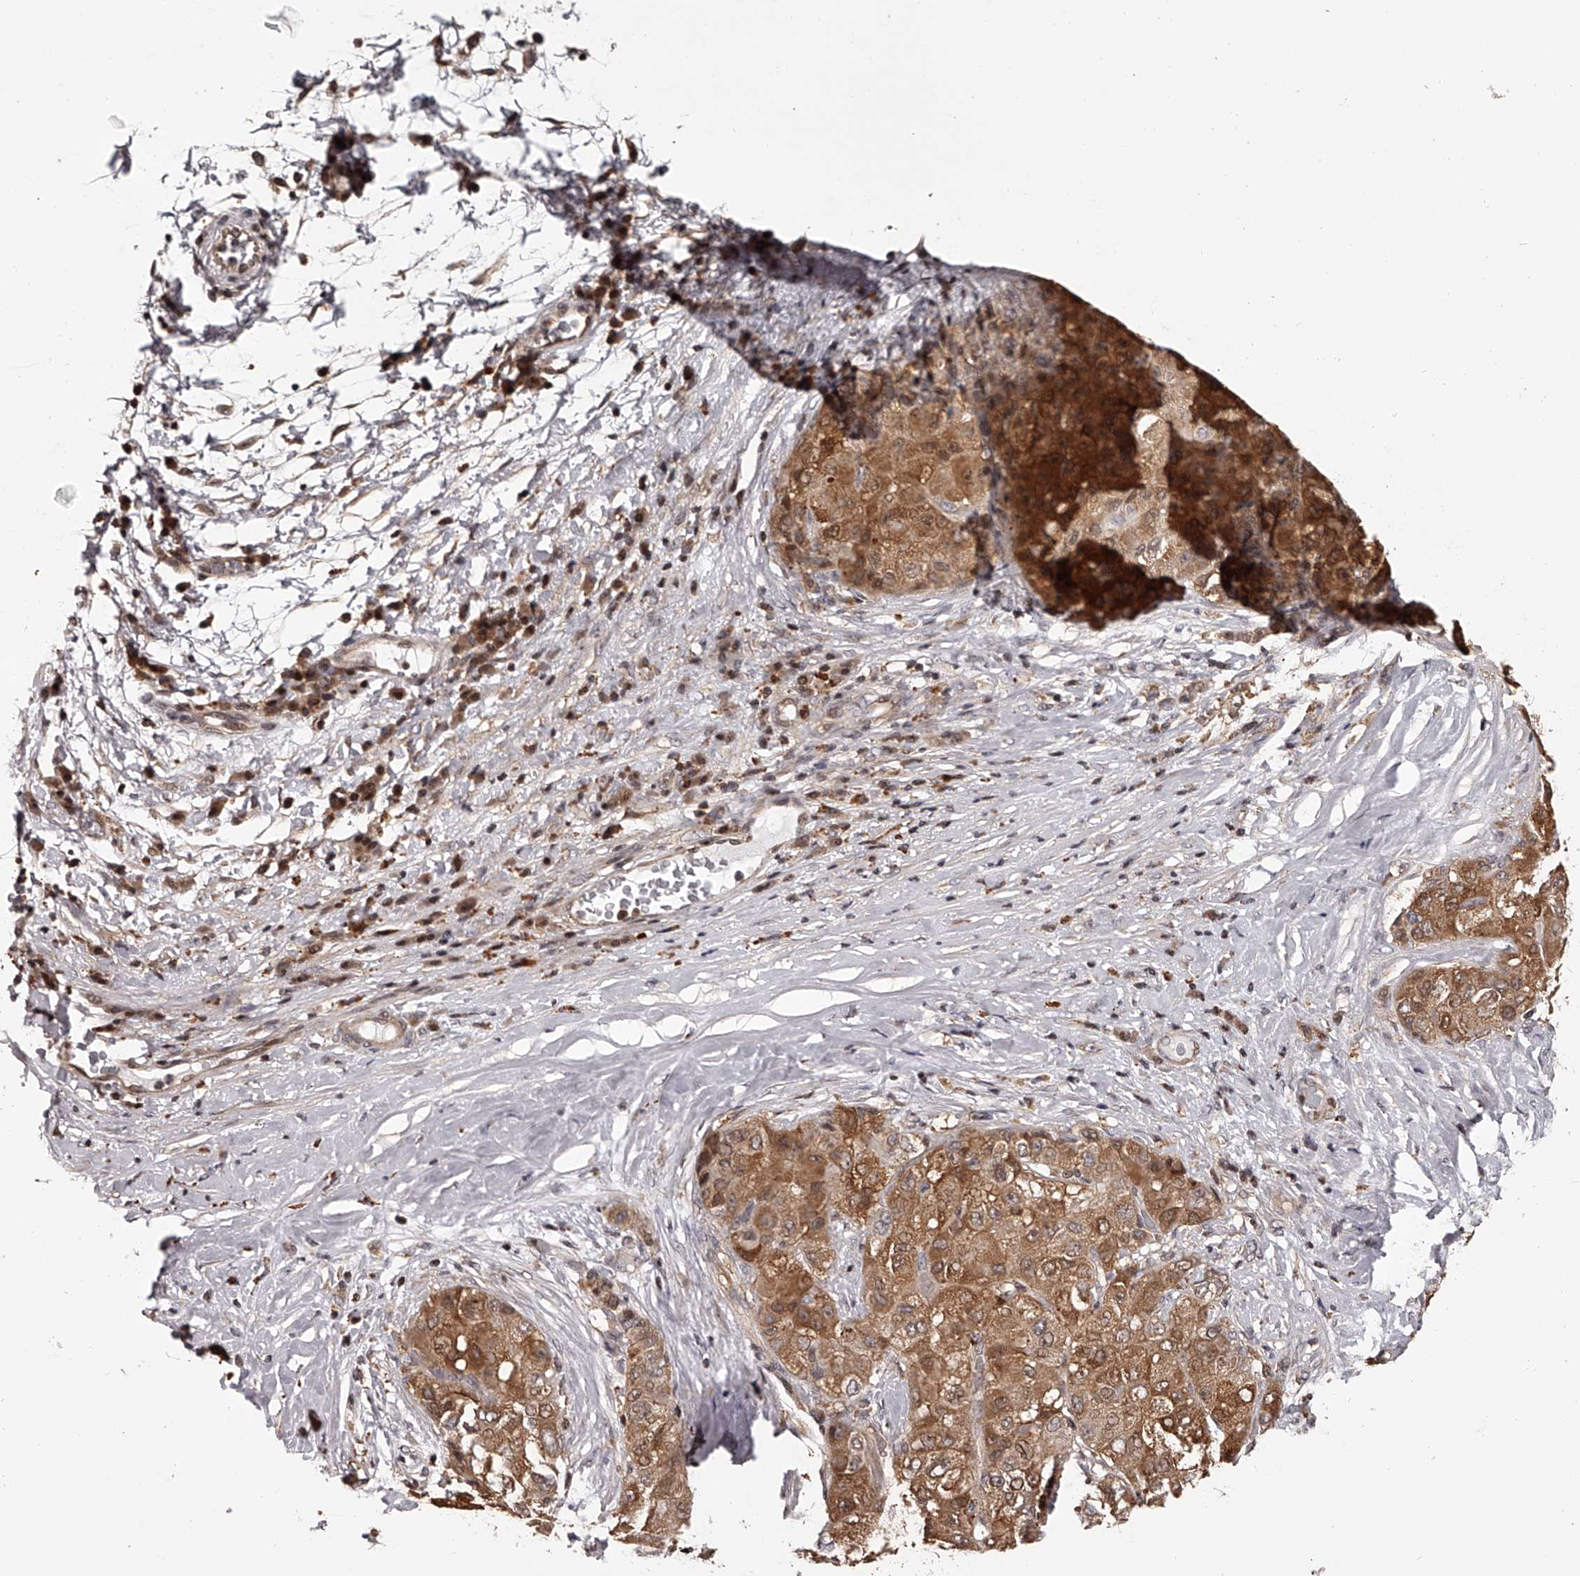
{"staining": {"intensity": "moderate", "quantity": "25%-75%", "location": "cytoplasmic/membranous"}, "tissue": "liver cancer", "cell_type": "Tumor cells", "image_type": "cancer", "snomed": [{"axis": "morphology", "description": "Carcinoma, Hepatocellular, NOS"}, {"axis": "topography", "description": "Liver"}], "caption": "Hepatocellular carcinoma (liver) stained with a brown dye displays moderate cytoplasmic/membranous positive positivity in about 25%-75% of tumor cells.", "gene": "PFDN2", "patient": {"sex": "male", "age": 80}}